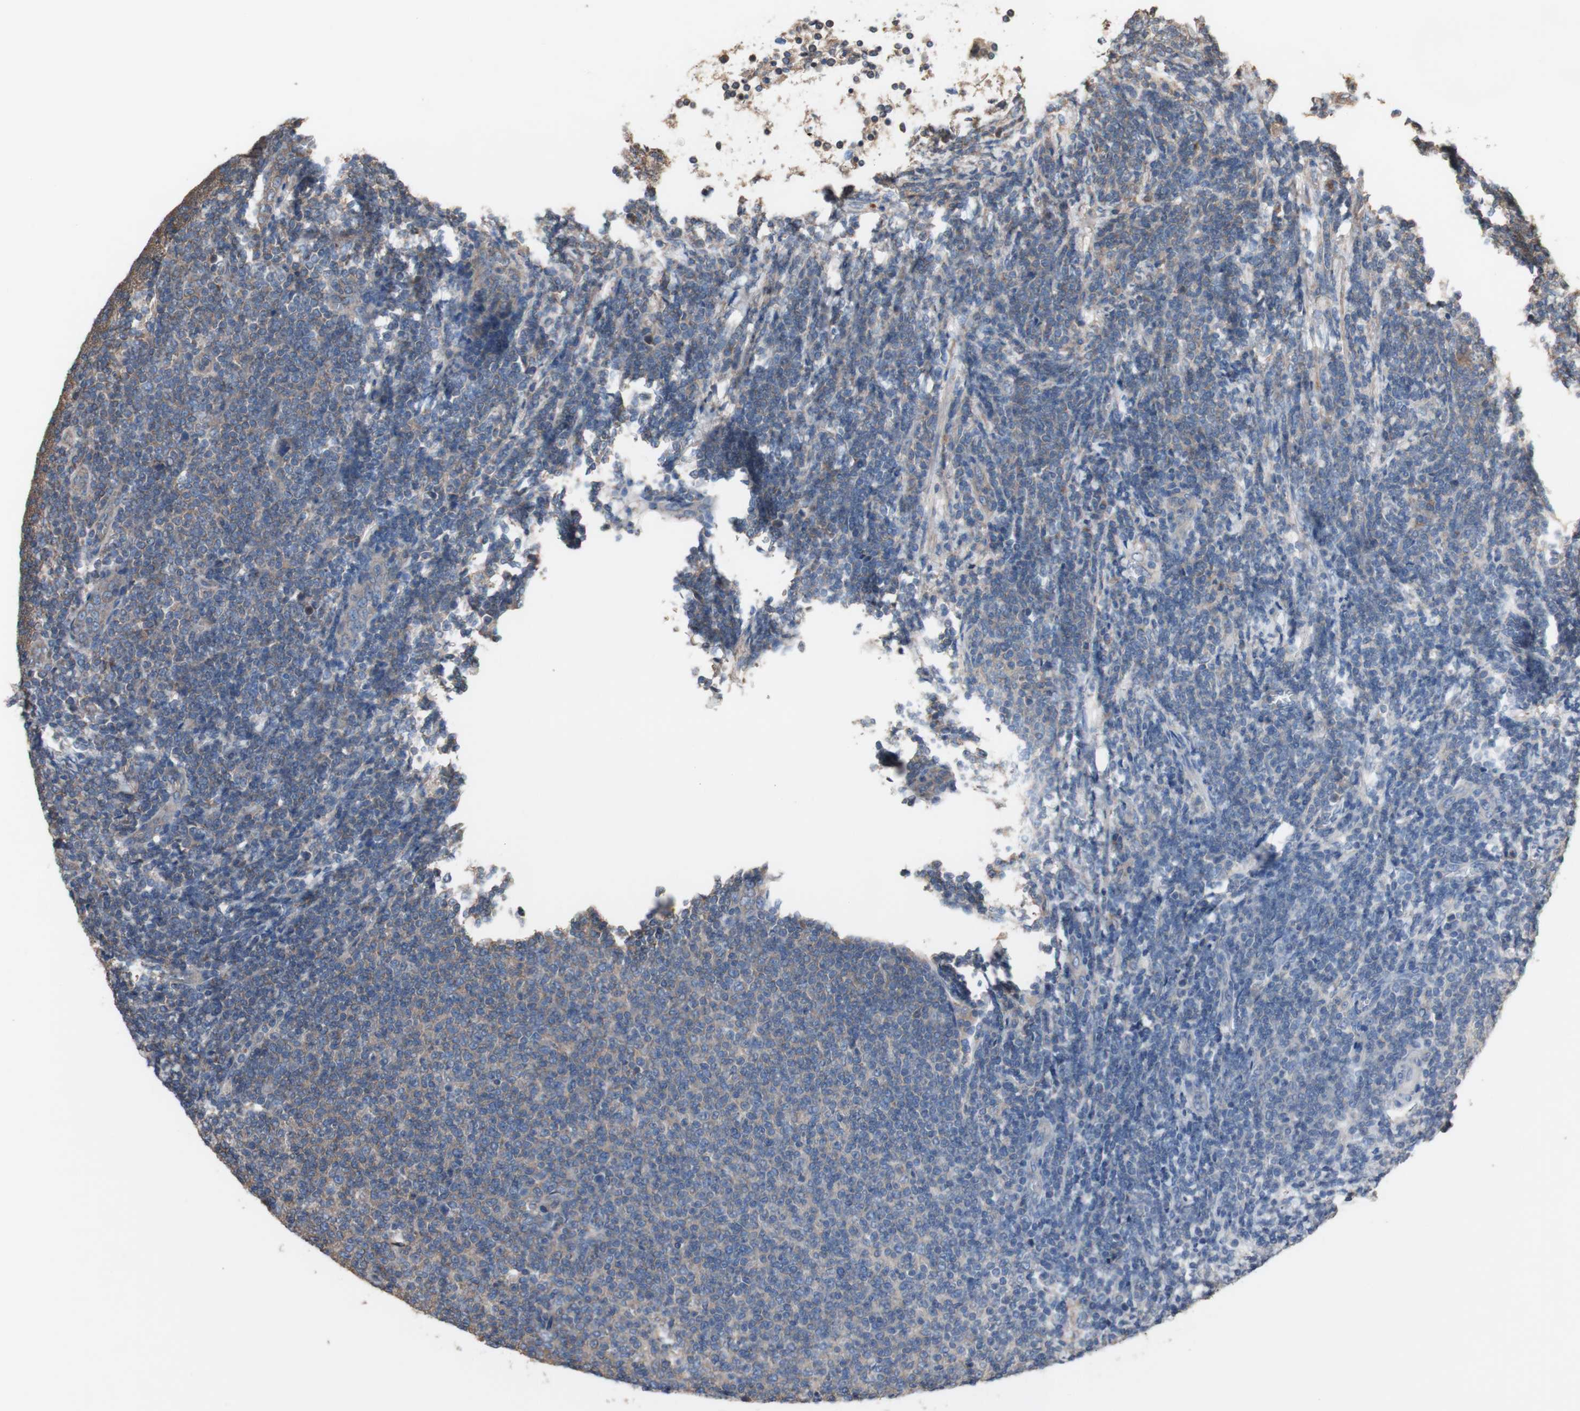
{"staining": {"intensity": "weak", "quantity": ">75%", "location": "cytoplasmic/membranous"}, "tissue": "lymphoma", "cell_type": "Tumor cells", "image_type": "cancer", "snomed": [{"axis": "morphology", "description": "Malignant lymphoma, non-Hodgkin's type, Low grade"}, {"axis": "topography", "description": "Lymph node"}], "caption": "Immunohistochemistry (IHC) histopathology image of neoplastic tissue: human low-grade malignant lymphoma, non-Hodgkin's type stained using IHC demonstrates low levels of weak protein expression localized specifically in the cytoplasmic/membranous of tumor cells, appearing as a cytoplasmic/membranous brown color.", "gene": "COPB1", "patient": {"sex": "male", "age": 66}}